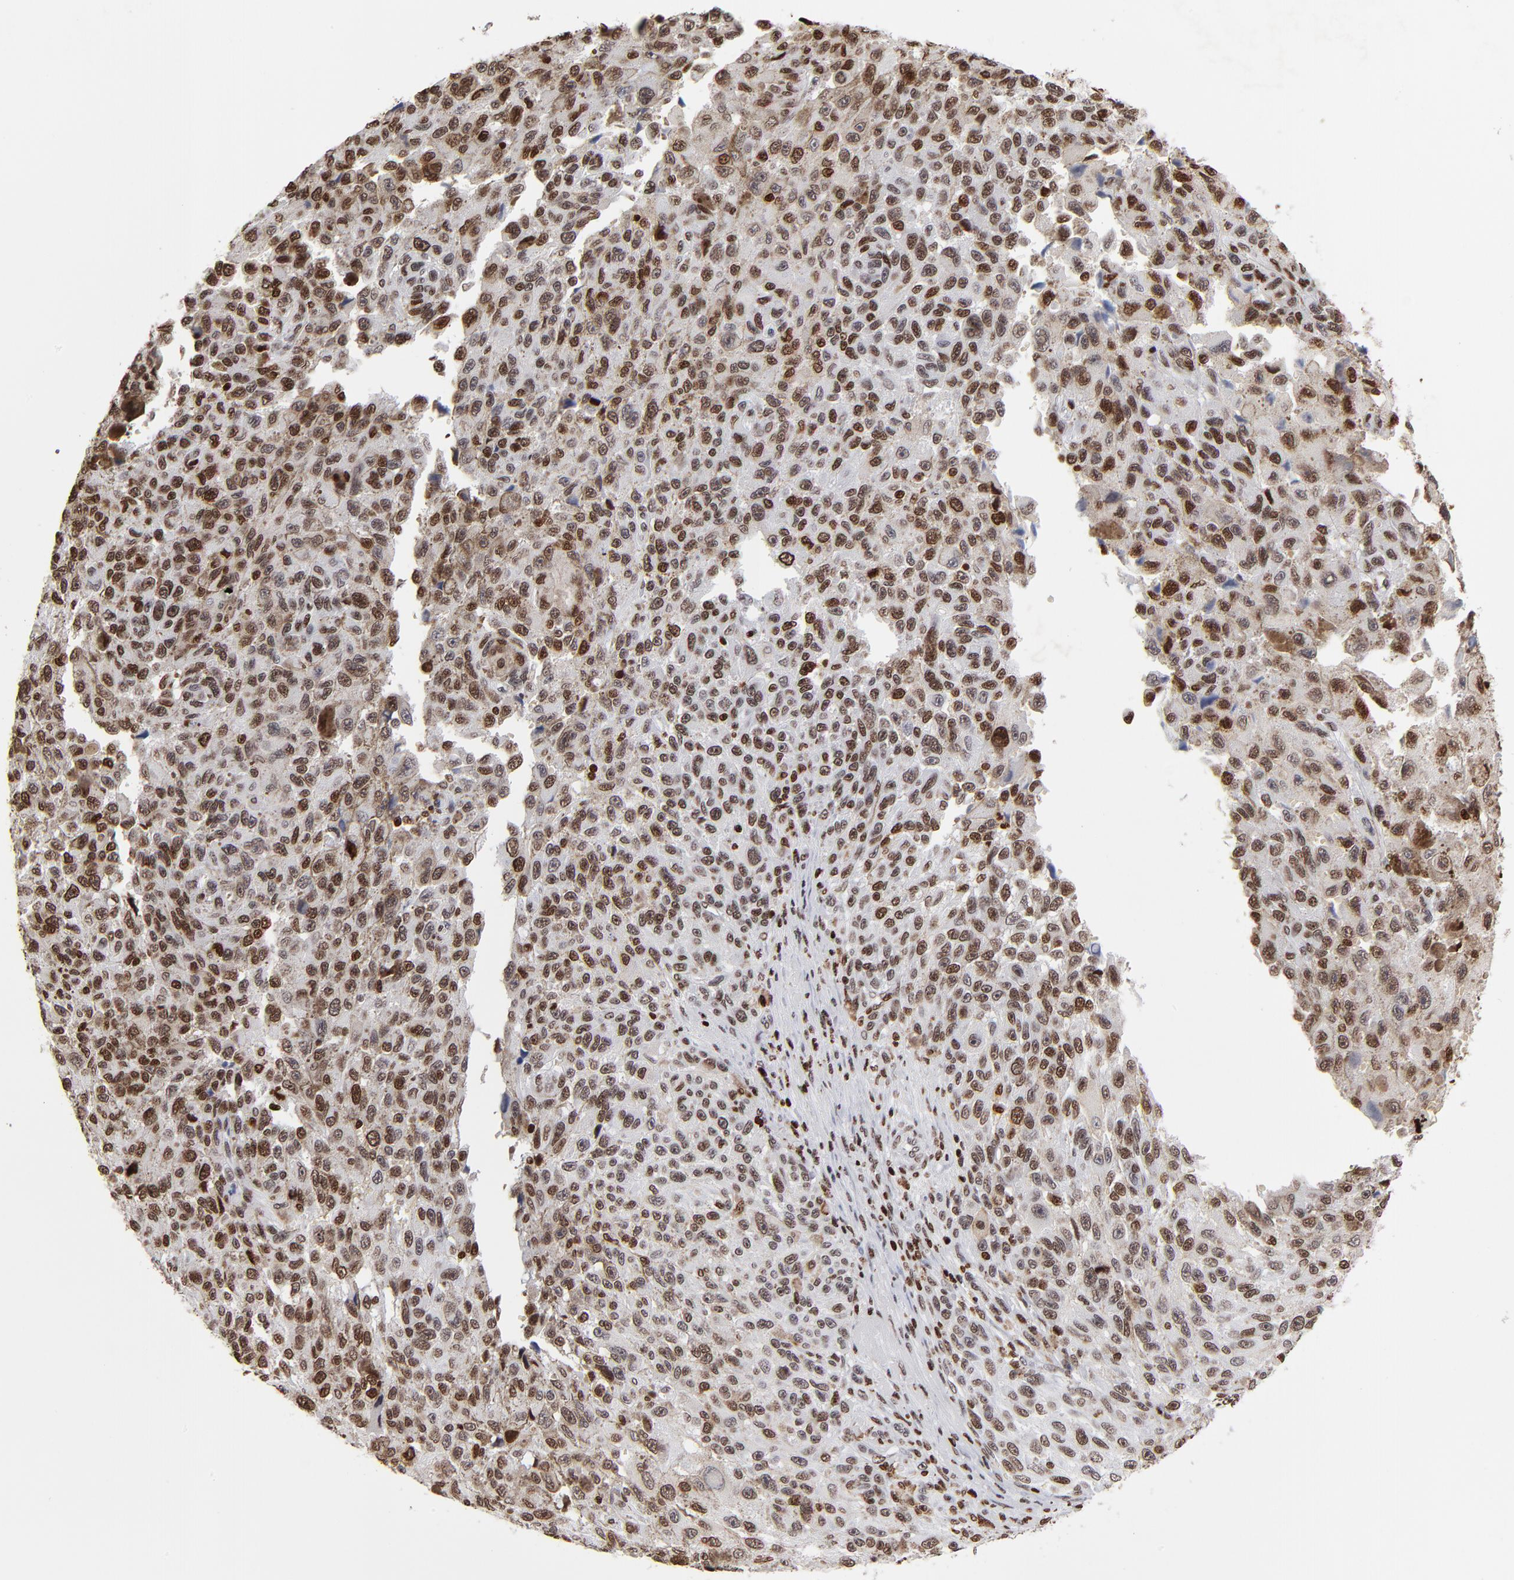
{"staining": {"intensity": "strong", "quantity": ">75%", "location": "nuclear"}, "tissue": "melanoma", "cell_type": "Tumor cells", "image_type": "cancer", "snomed": [{"axis": "morphology", "description": "Malignant melanoma, NOS"}, {"axis": "topography", "description": "Skin"}], "caption": "Immunohistochemical staining of melanoma displays high levels of strong nuclear staining in about >75% of tumor cells.", "gene": "FBH1", "patient": {"sex": "male", "age": 81}}